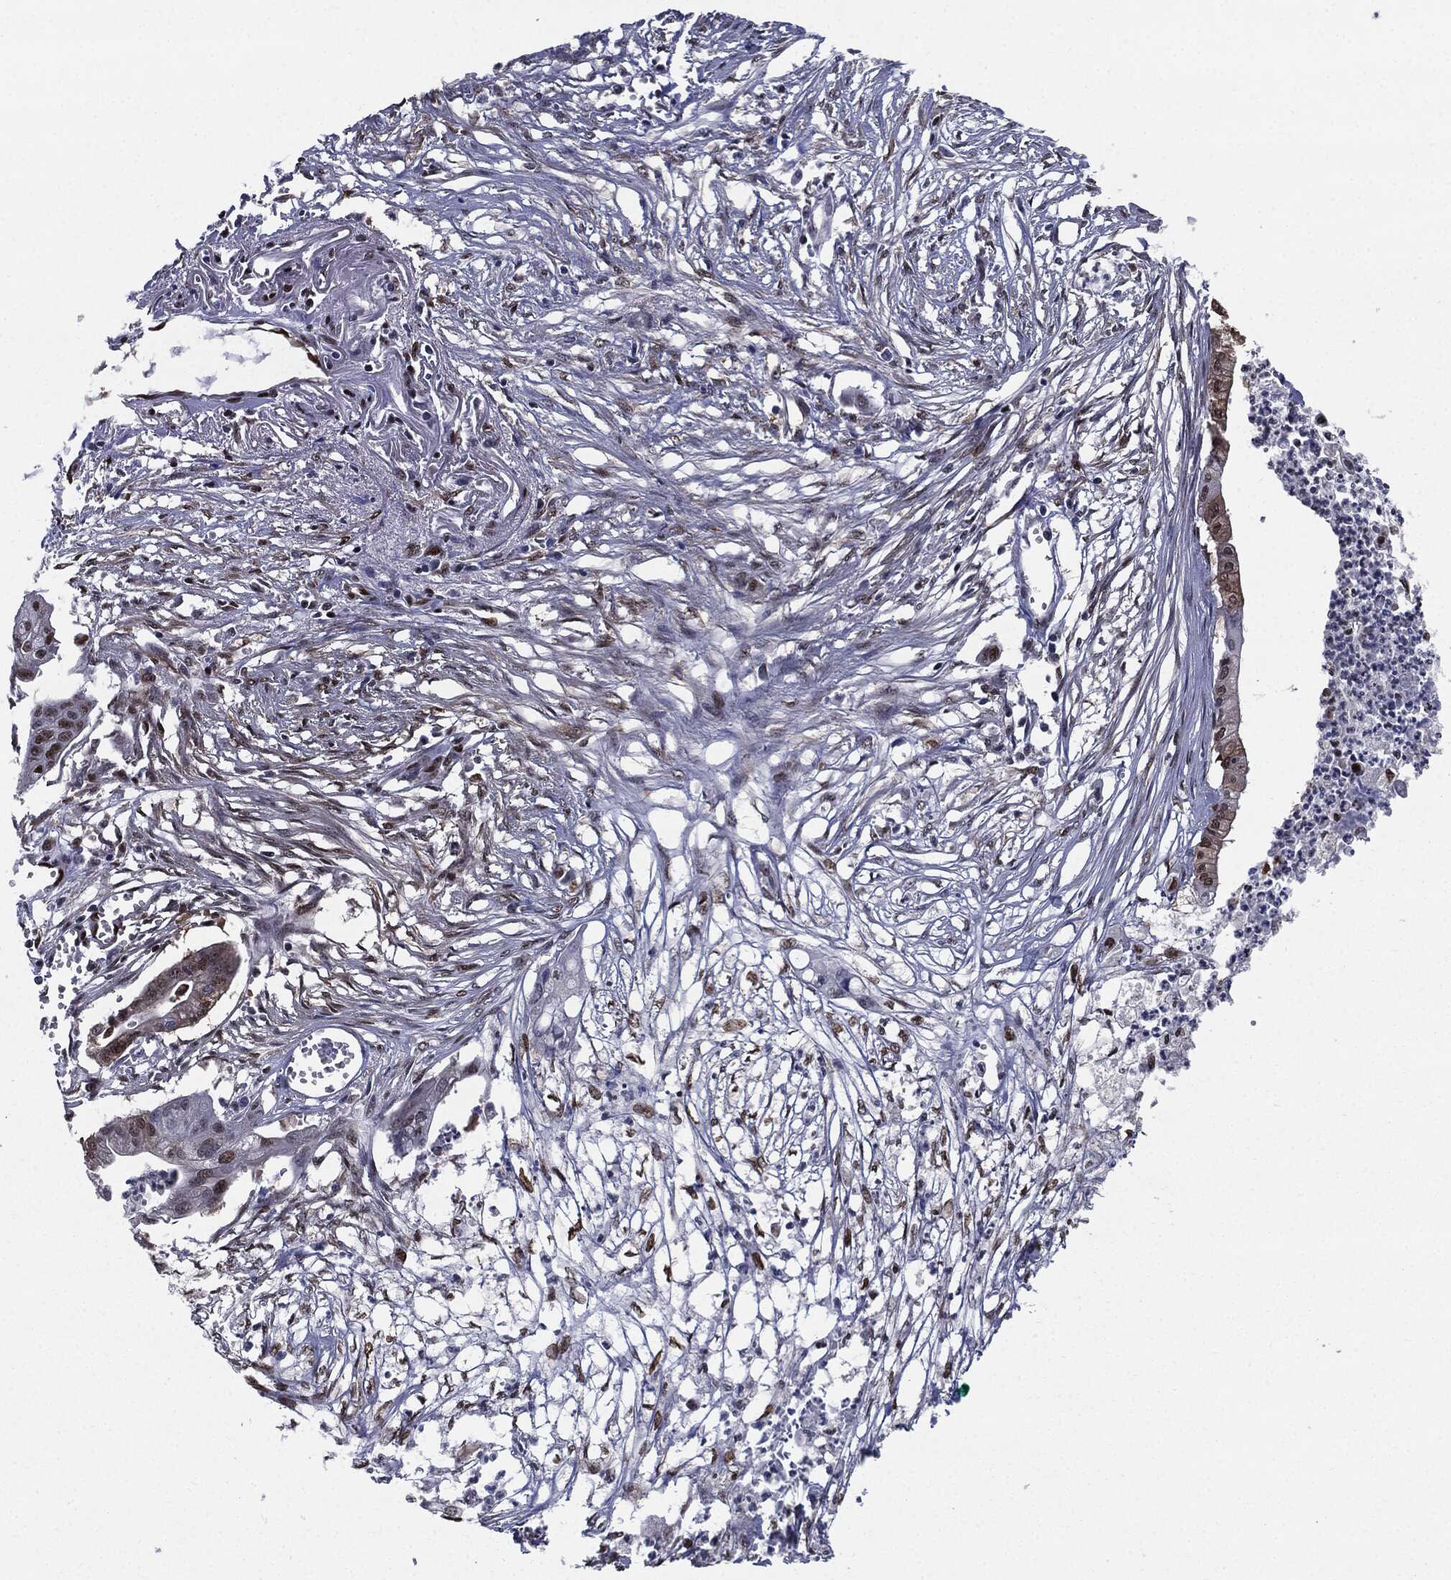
{"staining": {"intensity": "strong", "quantity": "25%-75%", "location": "cytoplasmic/membranous,nuclear"}, "tissue": "pancreatic cancer", "cell_type": "Tumor cells", "image_type": "cancer", "snomed": [{"axis": "morphology", "description": "Normal tissue, NOS"}, {"axis": "morphology", "description": "Adenocarcinoma, NOS"}, {"axis": "topography", "description": "Pancreas"}], "caption": "Brown immunohistochemical staining in pancreatic cancer (adenocarcinoma) shows strong cytoplasmic/membranous and nuclear expression in about 25%-75% of tumor cells.", "gene": "JUN", "patient": {"sex": "female", "age": 58}}